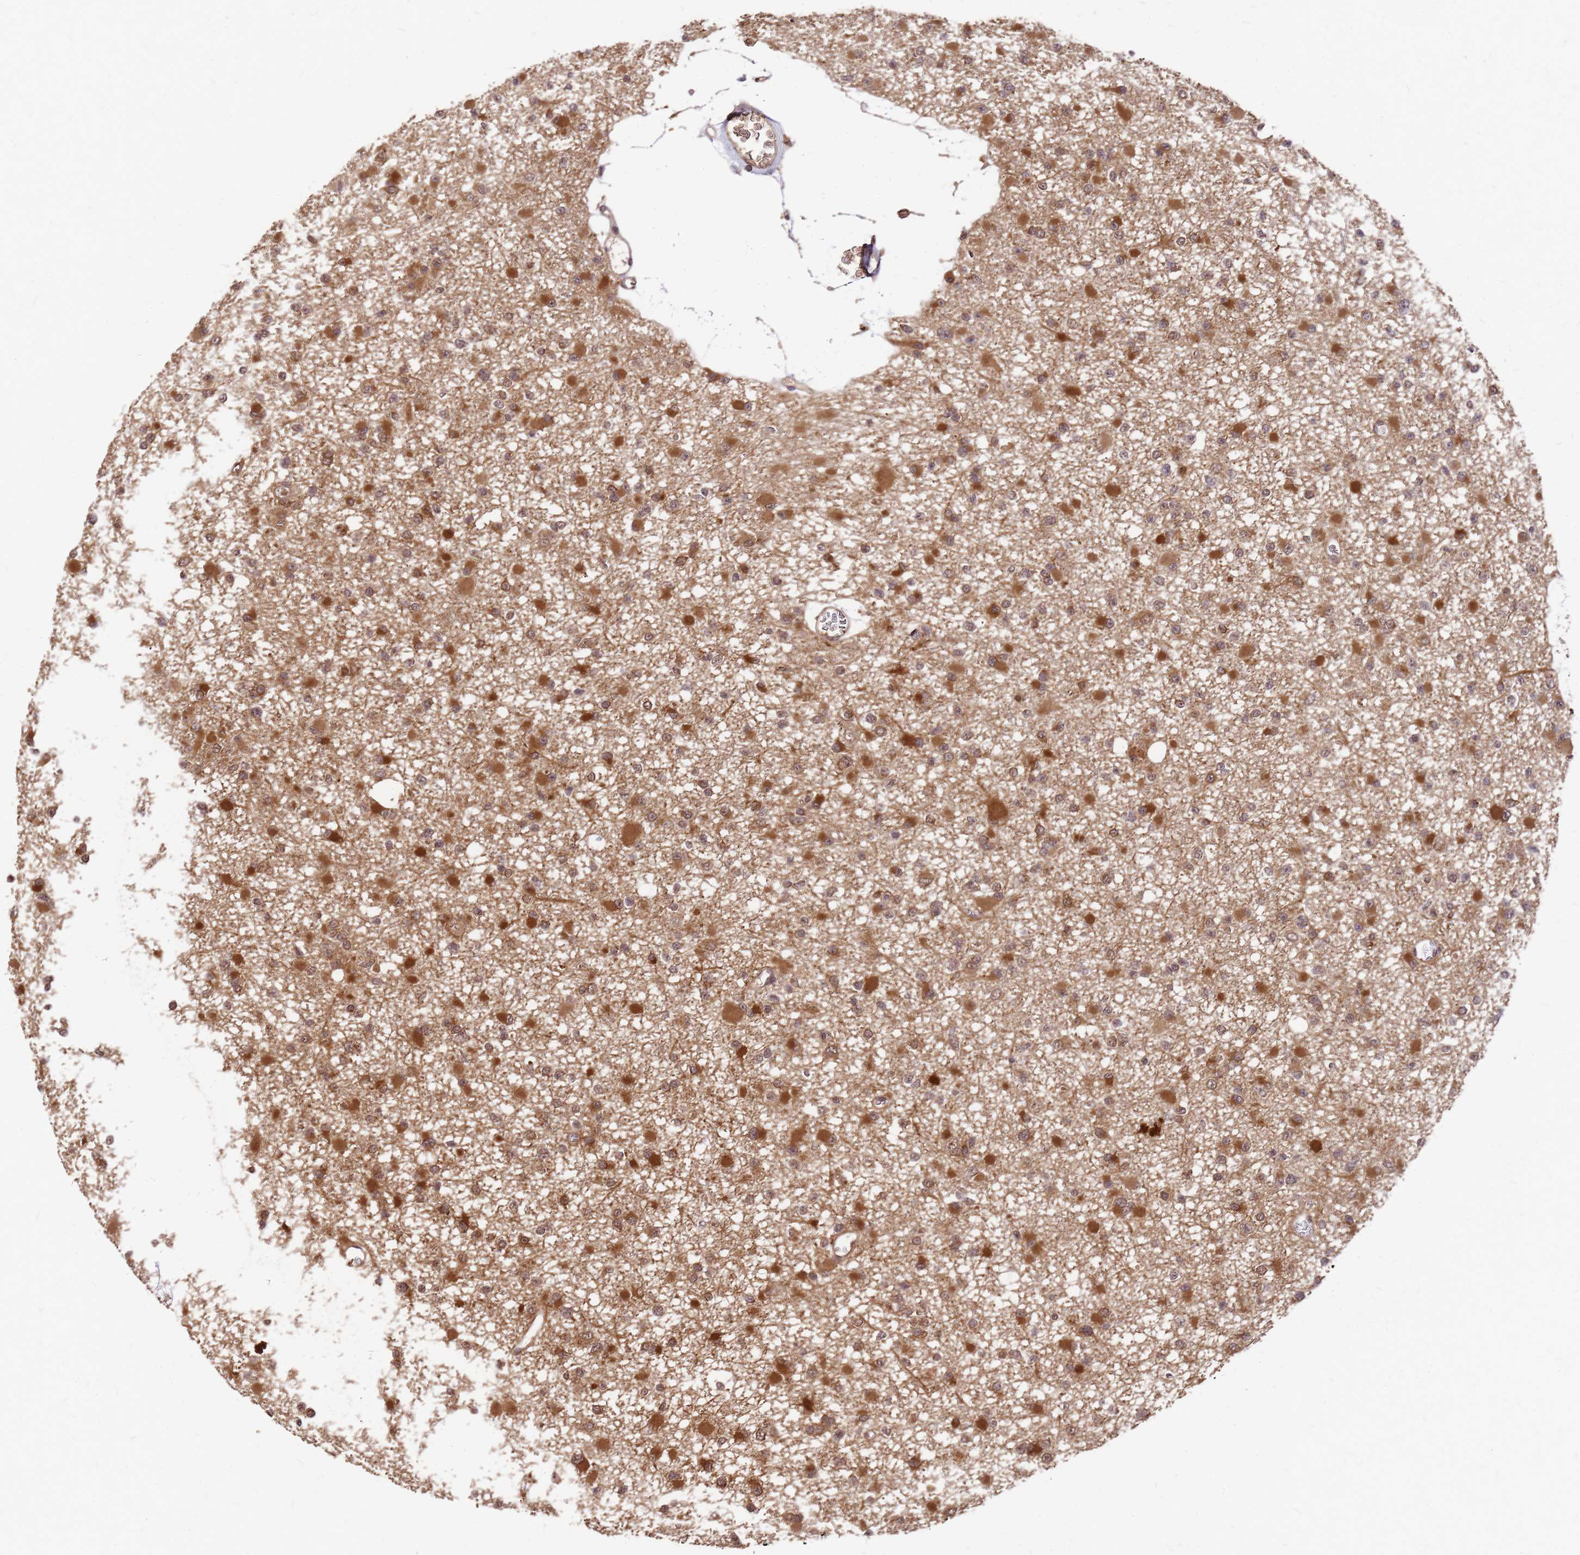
{"staining": {"intensity": "moderate", "quantity": ">75%", "location": "cytoplasmic/membranous"}, "tissue": "glioma", "cell_type": "Tumor cells", "image_type": "cancer", "snomed": [{"axis": "morphology", "description": "Glioma, malignant, Low grade"}, {"axis": "topography", "description": "Brain"}], "caption": "Glioma stained for a protein reveals moderate cytoplasmic/membranous positivity in tumor cells.", "gene": "GPATCH8", "patient": {"sex": "female", "age": 22}}